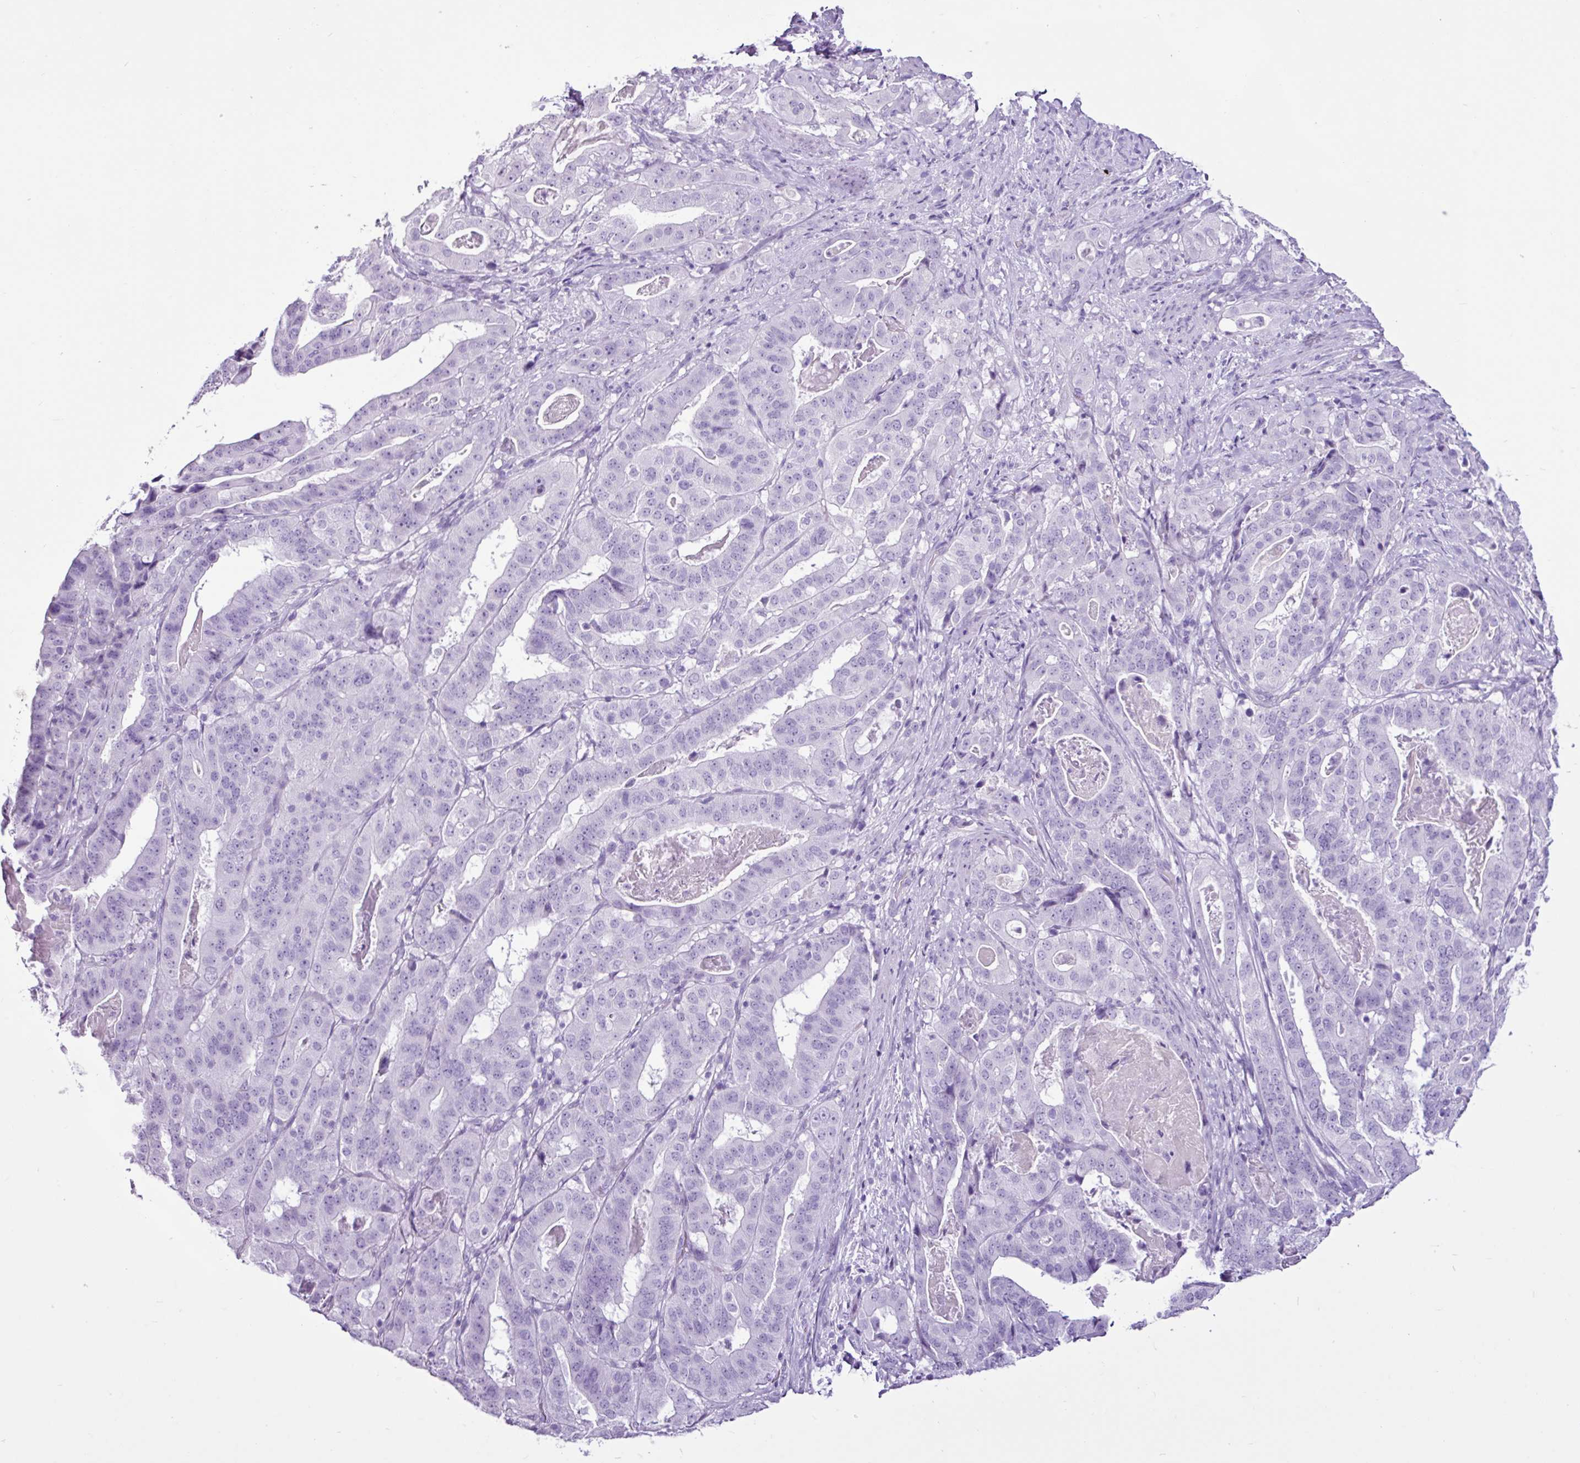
{"staining": {"intensity": "negative", "quantity": "none", "location": "none"}, "tissue": "stomach cancer", "cell_type": "Tumor cells", "image_type": "cancer", "snomed": [{"axis": "morphology", "description": "Adenocarcinoma, NOS"}, {"axis": "topography", "description": "Stomach"}], "caption": "A micrograph of stomach adenocarcinoma stained for a protein displays no brown staining in tumor cells.", "gene": "PGR", "patient": {"sex": "male", "age": 48}}